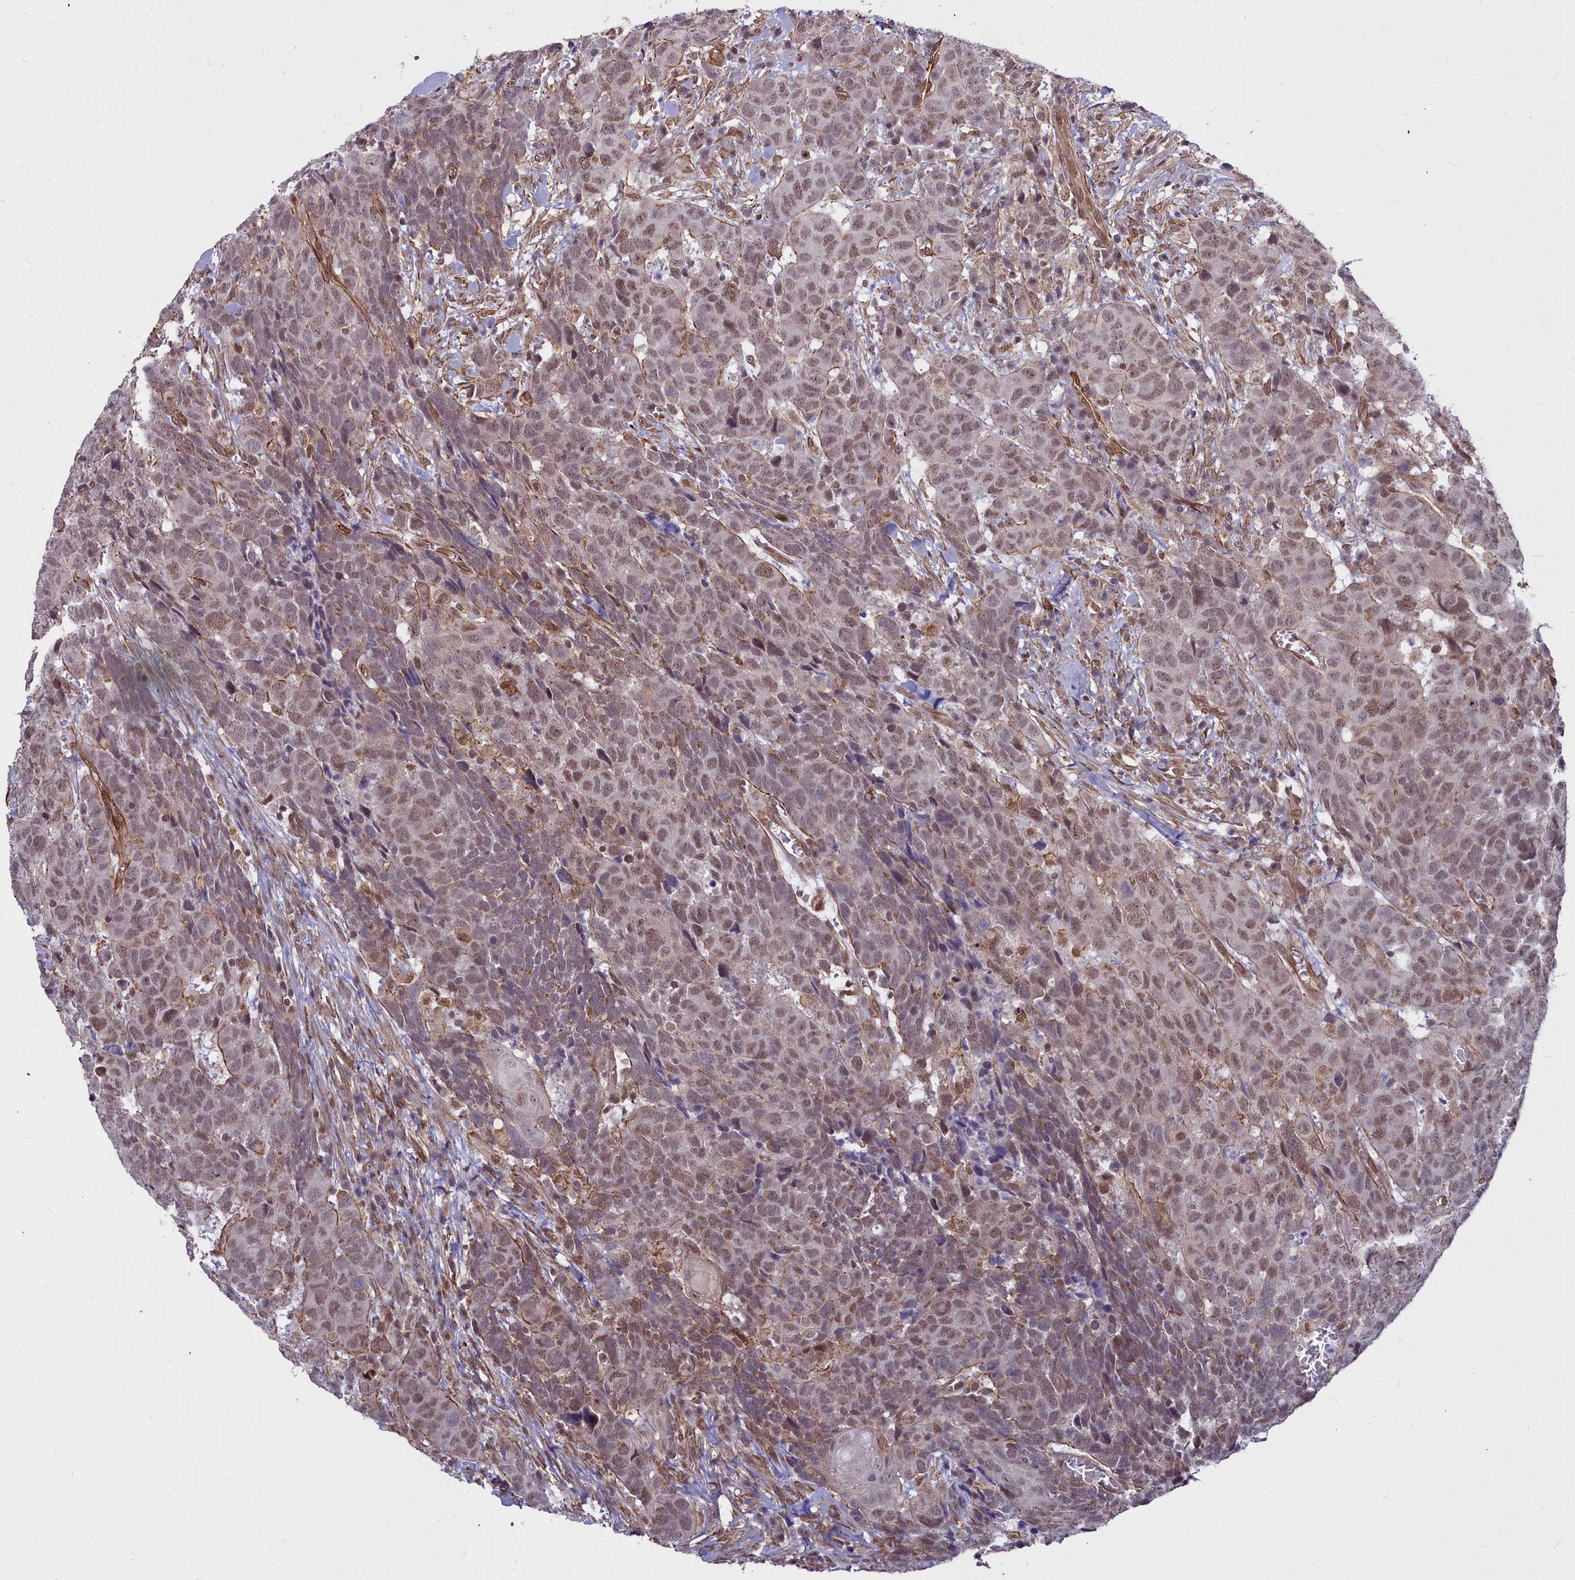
{"staining": {"intensity": "weak", "quantity": ">75%", "location": "nuclear"}, "tissue": "head and neck cancer", "cell_type": "Tumor cells", "image_type": "cancer", "snomed": [{"axis": "morphology", "description": "Squamous cell carcinoma, NOS"}, {"axis": "topography", "description": "Head-Neck"}], "caption": "Protein expression analysis of head and neck cancer (squamous cell carcinoma) reveals weak nuclear staining in about >75% of tumor cells.", "gene": "YJU2", "patient": {"sex": "male", "age": 66}}